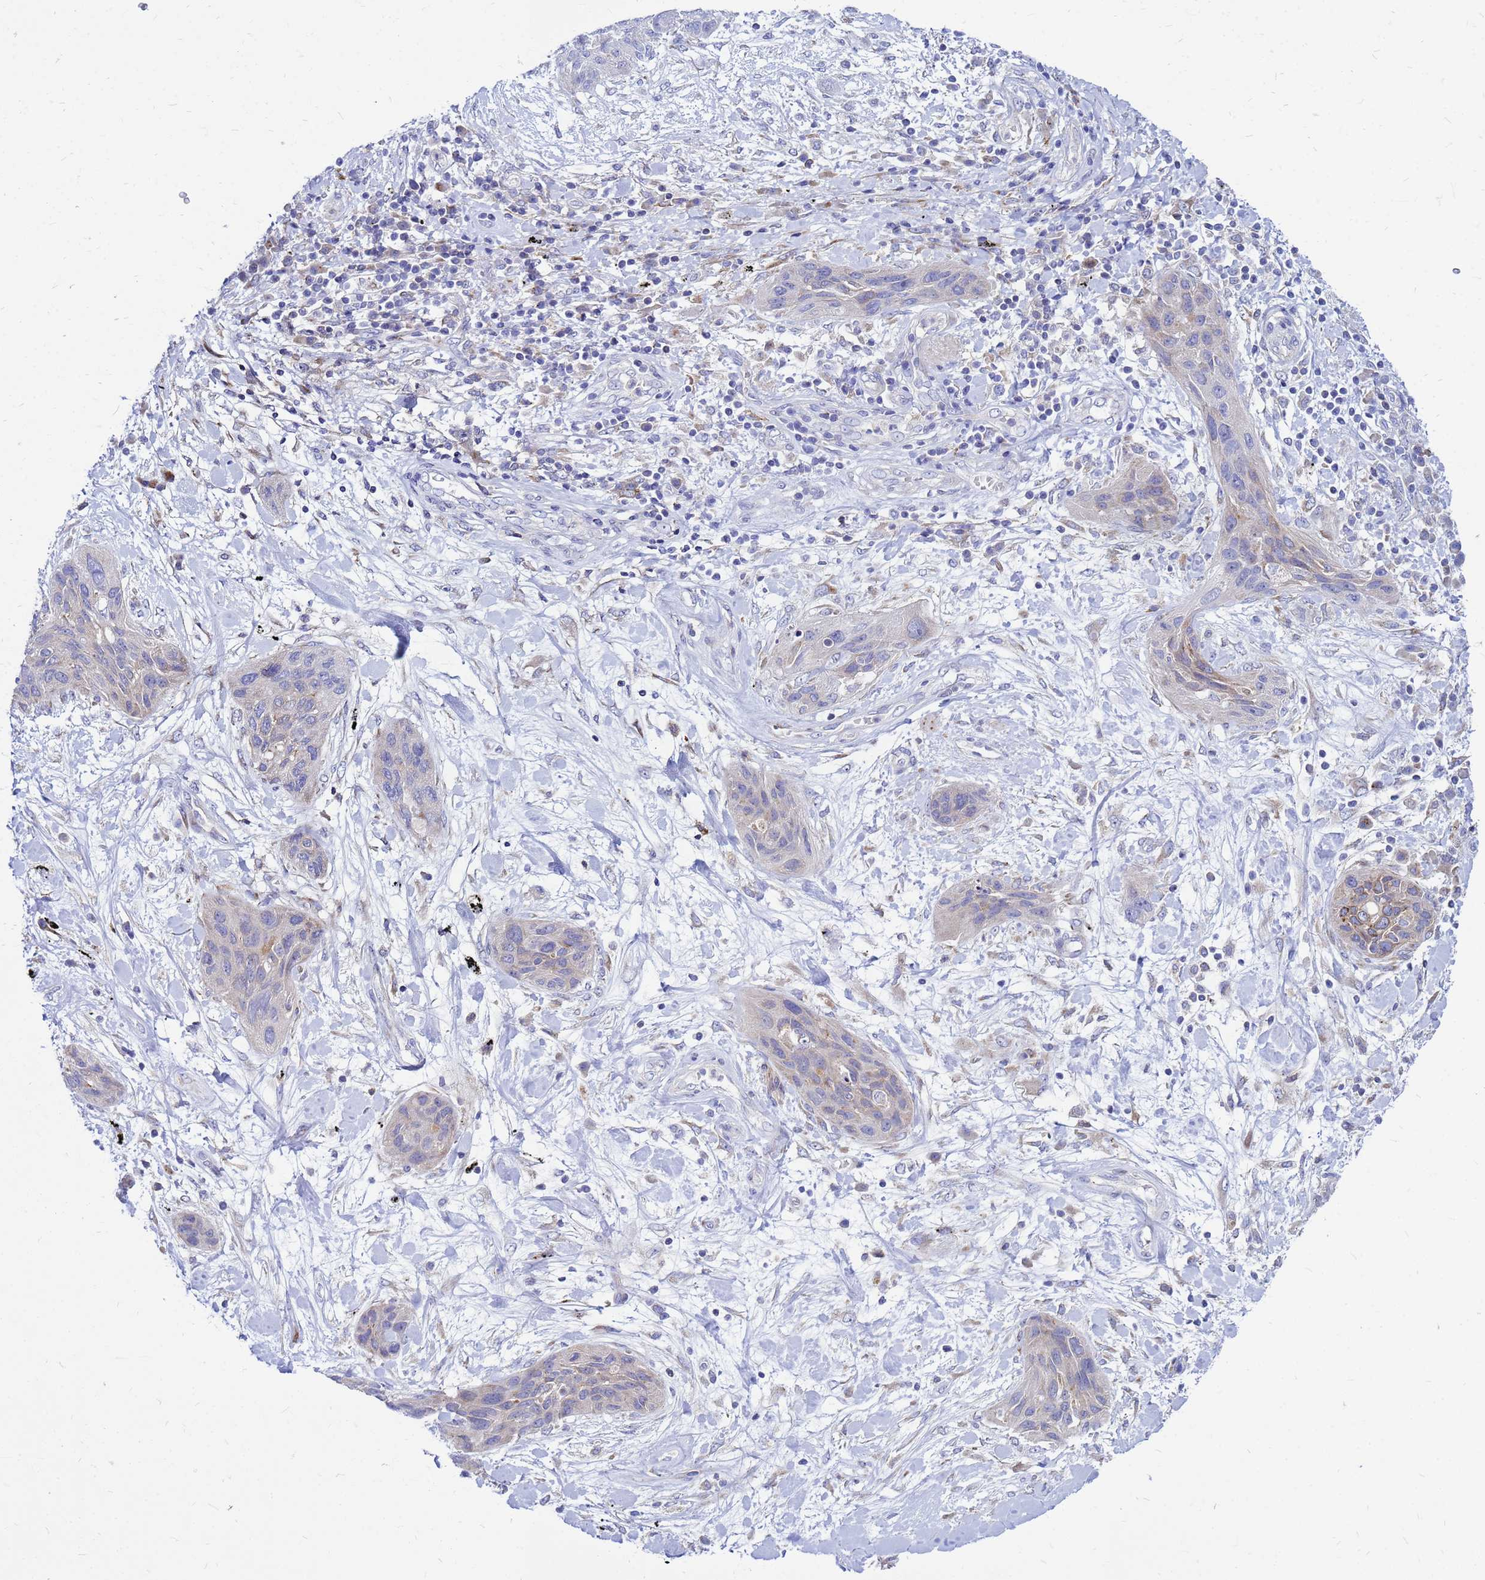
{"staining": {"intensity": "moderate", "quantity": "<25%", "location": "cytoplasmic/membranous"}, "tissue": "lung cancer", "cell_type": "Tumor cells", "image_type": "cancer", "snomed": [{"axis": "morphology", "description": "Squamous cell carcinoma, NOS"}, {"axis": "topography", "description": "Lung"}], "caption": "Brown immunohistochemical staining in human squamous cell carcinoma (lung) displays moderate cytoplasmic/membranous staining in about <25% of tumor cells. The protein is shown in brown color, while the nuclei are stained blue.", "gene": "FHIP1A", "patient": {"sex": "female", "age": 70}}